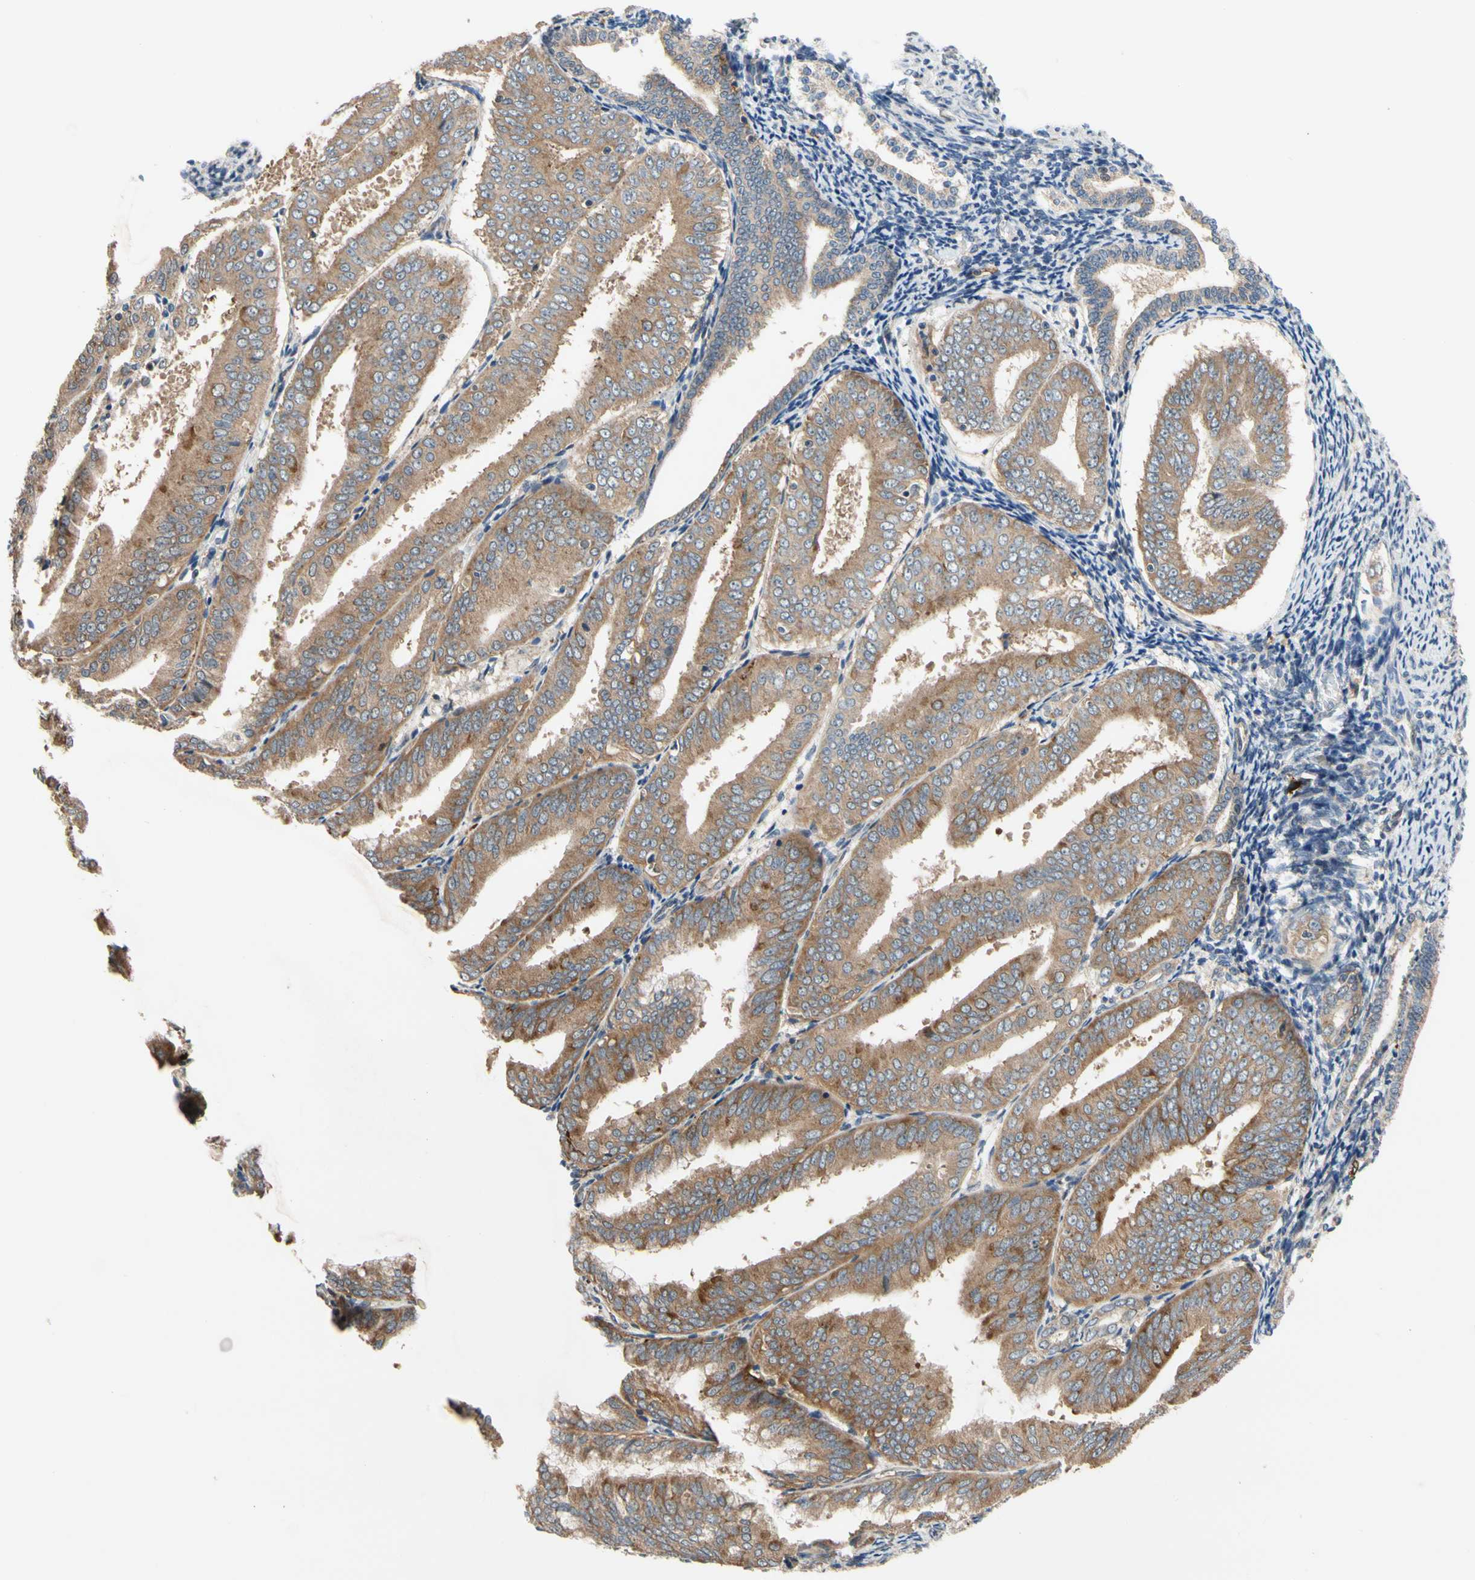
{"staining": {"intensity": "moderate", "quantity": ">75%", "location": "cytoplasmic/membranous"}, "tissue": "endometrial cancer", "cell_type": "Tumor cells", "image_type": "cancer", "snomed": [{"axis": "morphology", "description": "Adenocarcinoma, NOS"}, {"axis": "topography", "description": "Endometrium"}], "caption": "Protein positivity by immunohistochemistry (IHC) displays moderate cytoplasmic/membranous expression in about >75% of tumor cells in endometrial cancer.", "gene": "ANKHD1", "patient": {"sex": "female", "age": 63}}